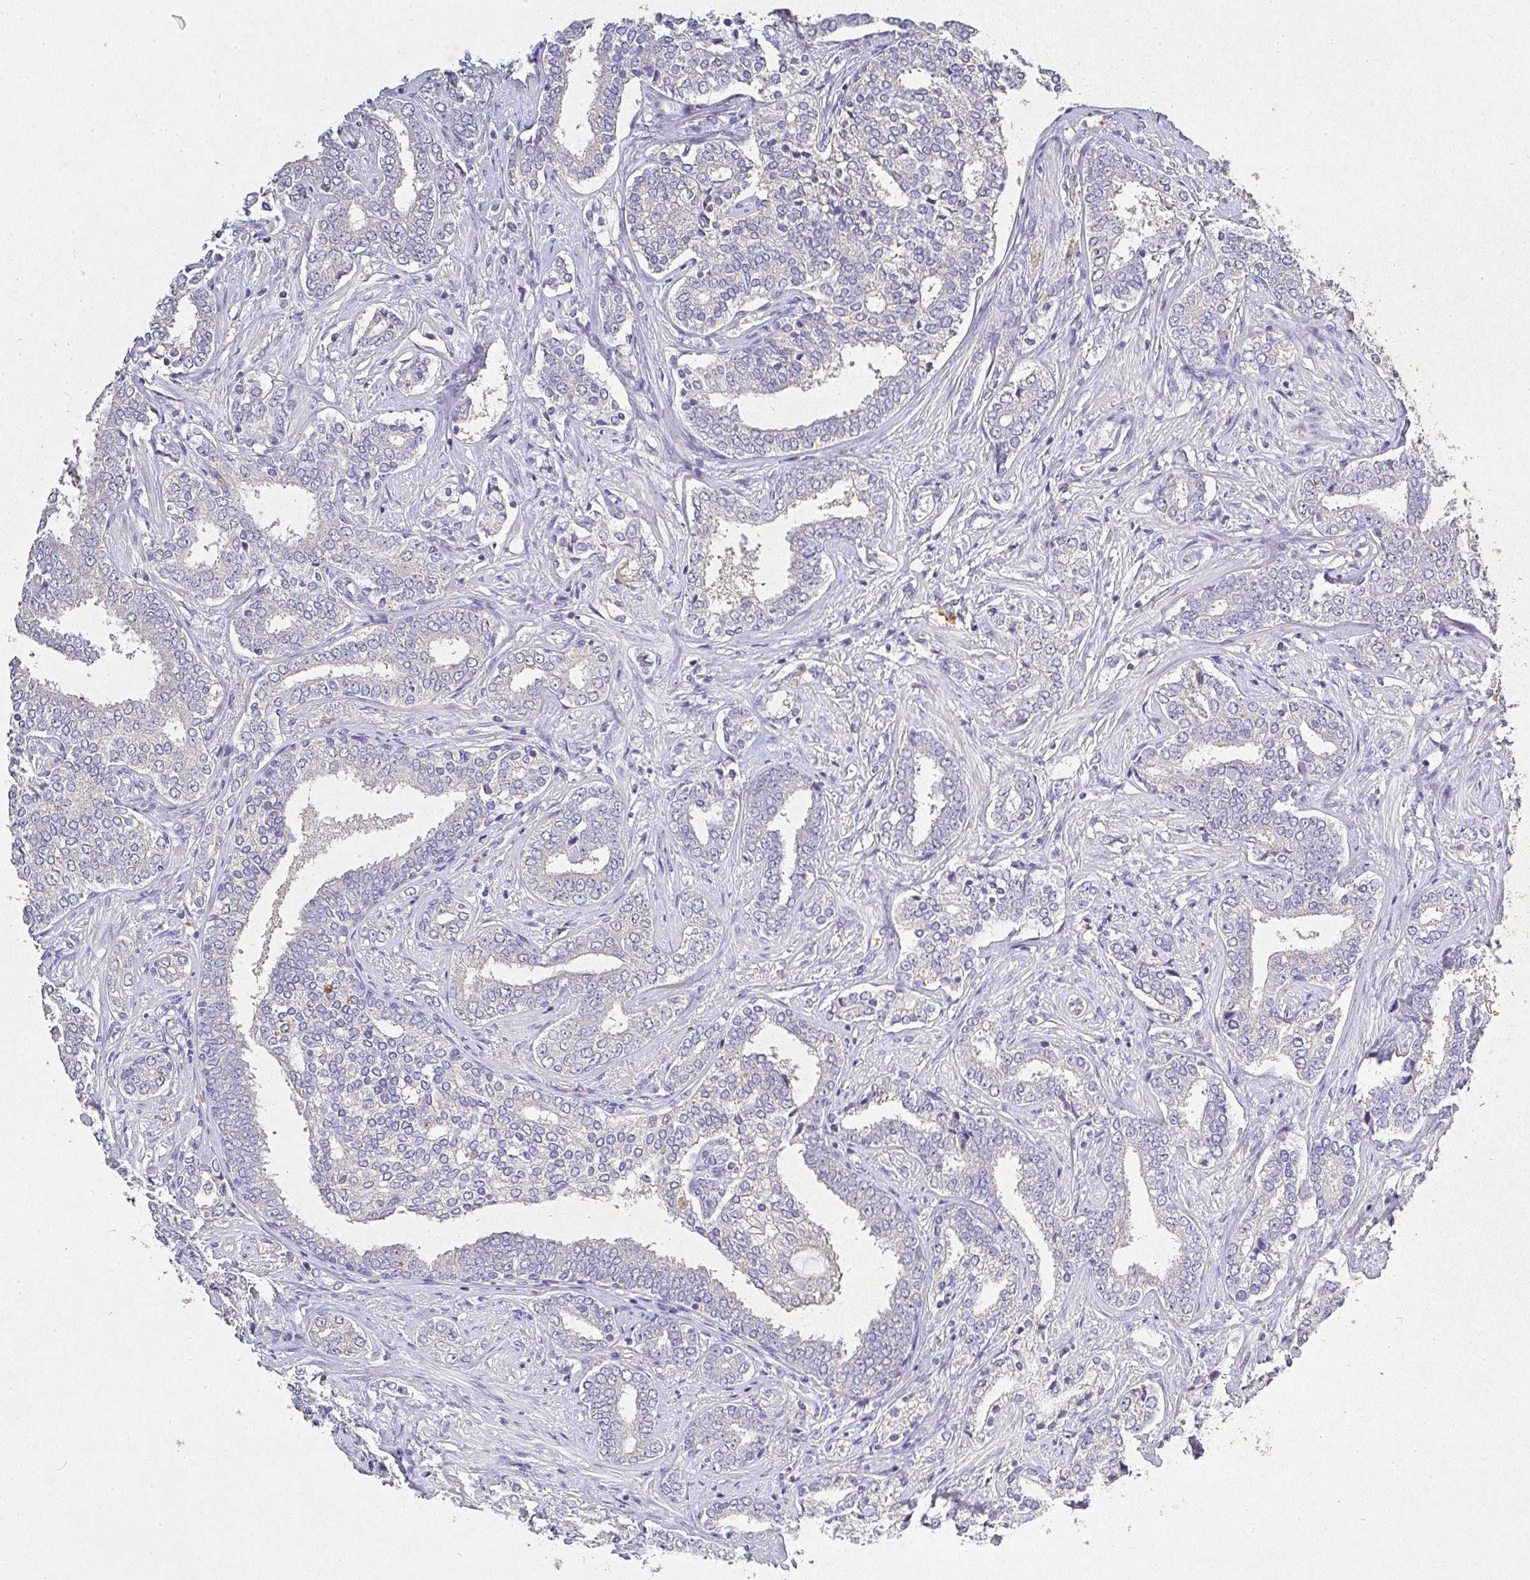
{"staining": {"intensity": "negative", "quantity": "none", "location": "none"}, "tissue": "prostate cancer", "cell_type": "Tumor cells", "image_type": "cancer", "snomed": [{"axis": "morphology", "description": "Adenocarcinoma, High grade"}, {"axis": "topography", "description": "Prostate"}], "caption": "This is an immunohistochemistry image of human prostate cancer (adenocarcinoma (high-grade)). There is no expression in tumor cells.", "gene": "RPS2", "patient": {"sex": "male", "age": 72}}